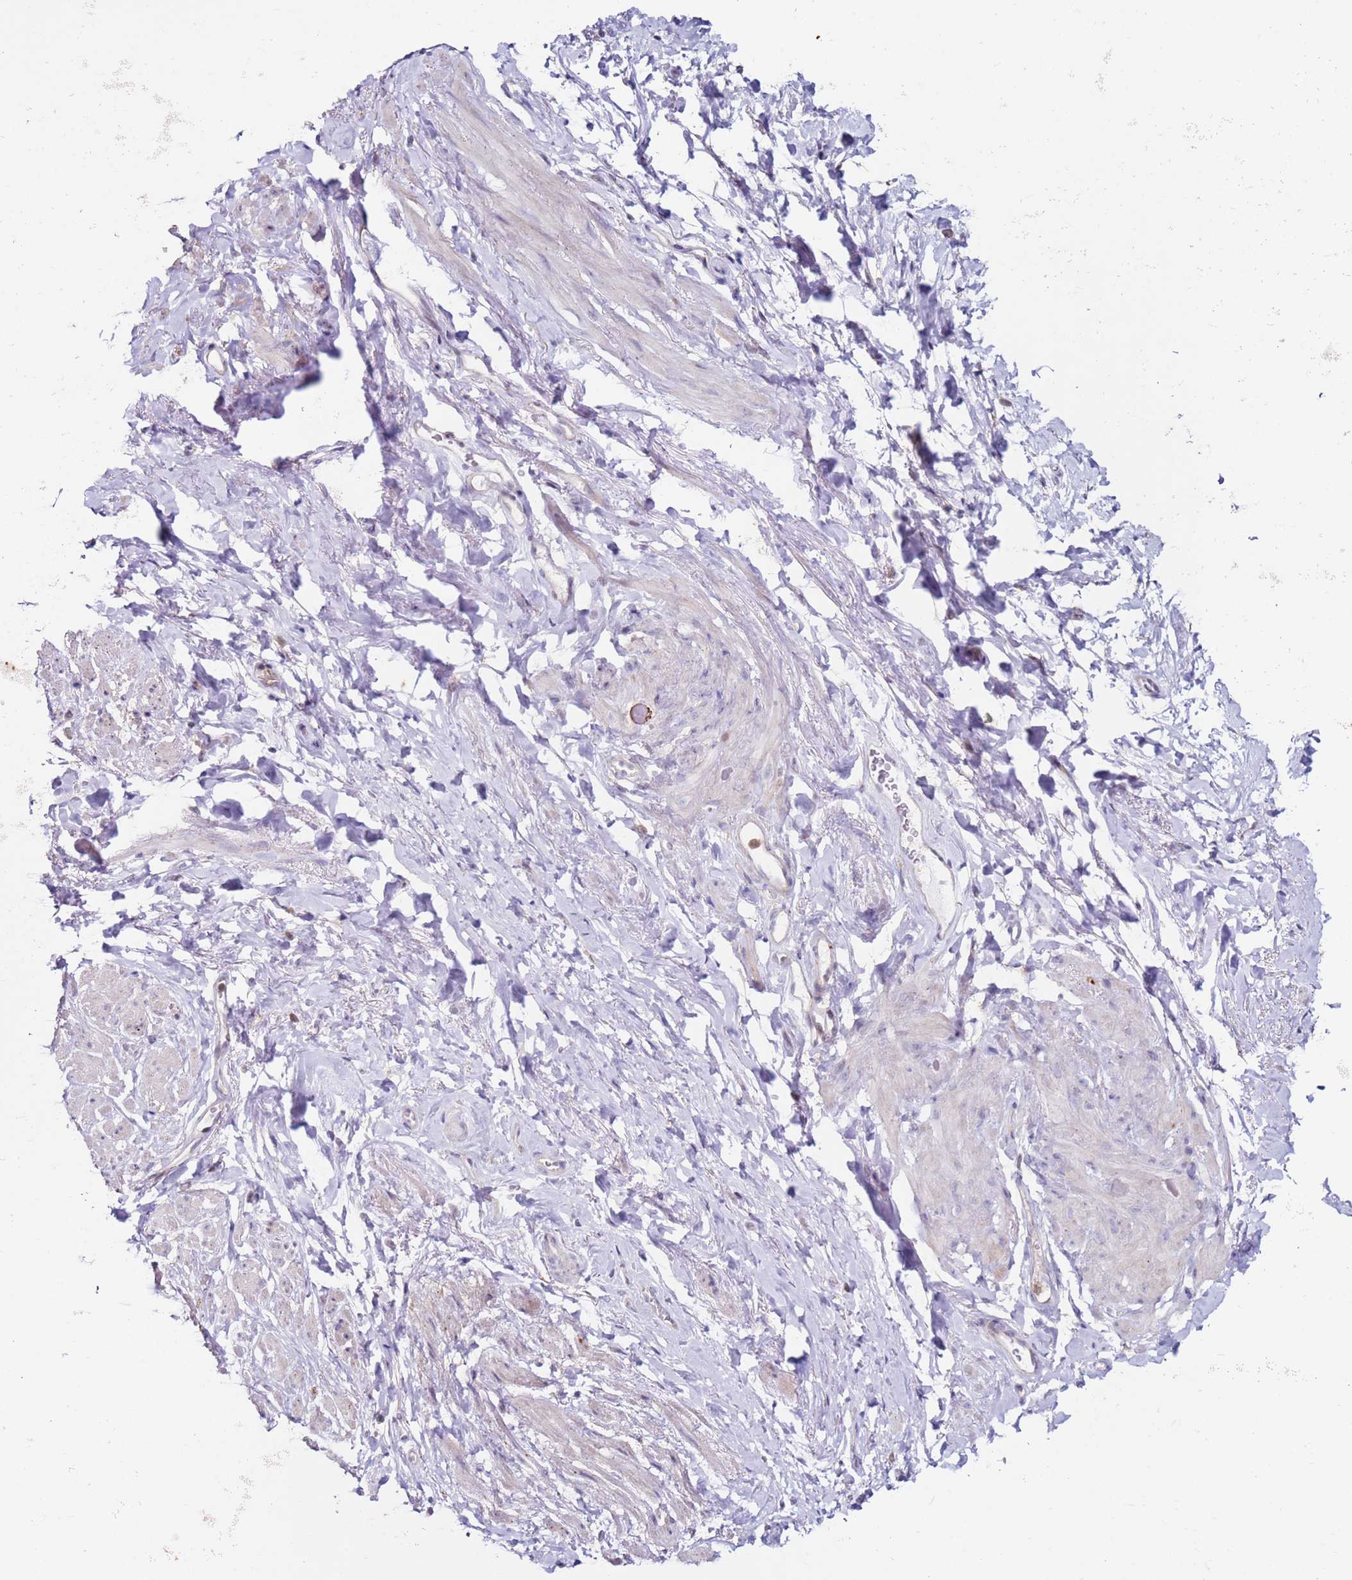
{"staining": {"intensity": "negative", "quantity": "none", "location": "none"}, "tissue": "smooth muscle", "cell_type": "Smooth muscle cells", "image_type": "normal", "snomed": [{"axis": "morphology", "description": "Normal tissue, NOS"}, {"axis": "topography", "description": "Smooth muscle"}, {"axis": "topography", "description": "Peripheral nerve tissue"}], "caption": "The image reveals no significant staining in smooth muscle cells of smooth muscle.", "gene": "CNOT9", "patient": {"sex": "male", "age": 69}}